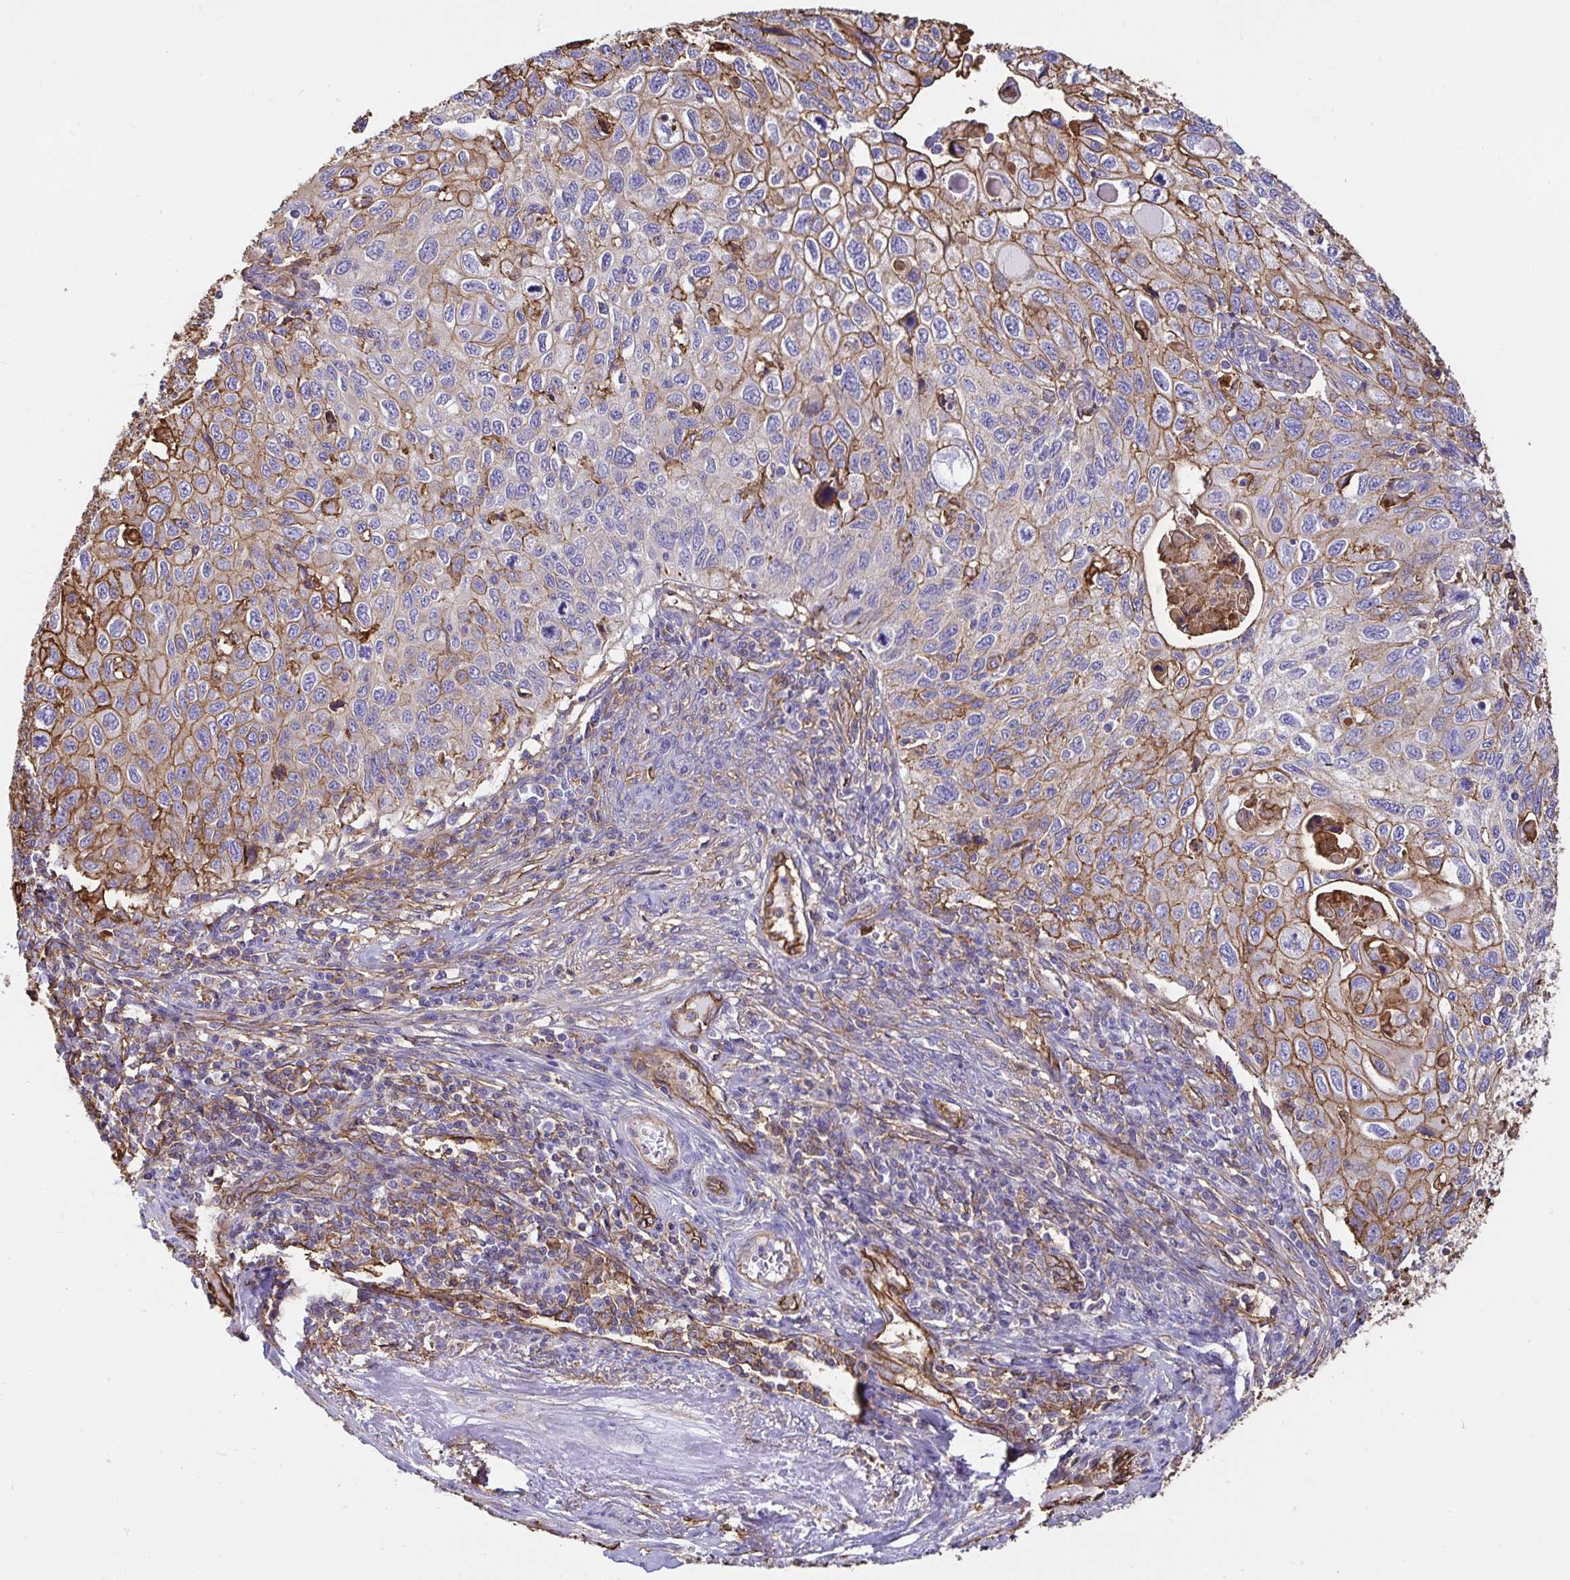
{"staining": {"intensity": "moderate", "quantity": "25%-75%", "location": "cytoplasmic/membranous"}, "tissue": "cervical cancer", "cell_type": "Tumor cells", "image_type": "cancer", "snomed": [{"axis": "morphology", "description": "Squamous cell carcinoma, NOS"}, {"axis": "topography", "description": "Cervix"}], "caption": "Immunohistochemical staining of squamous cell carcinoma (cervical) displays medium levels of moderate cytoplasmic/membranous protein staining in about 25%-75% of tumor cells.", "gene": "ANXA2", "patient": {"sex": "female", "age": 70}}